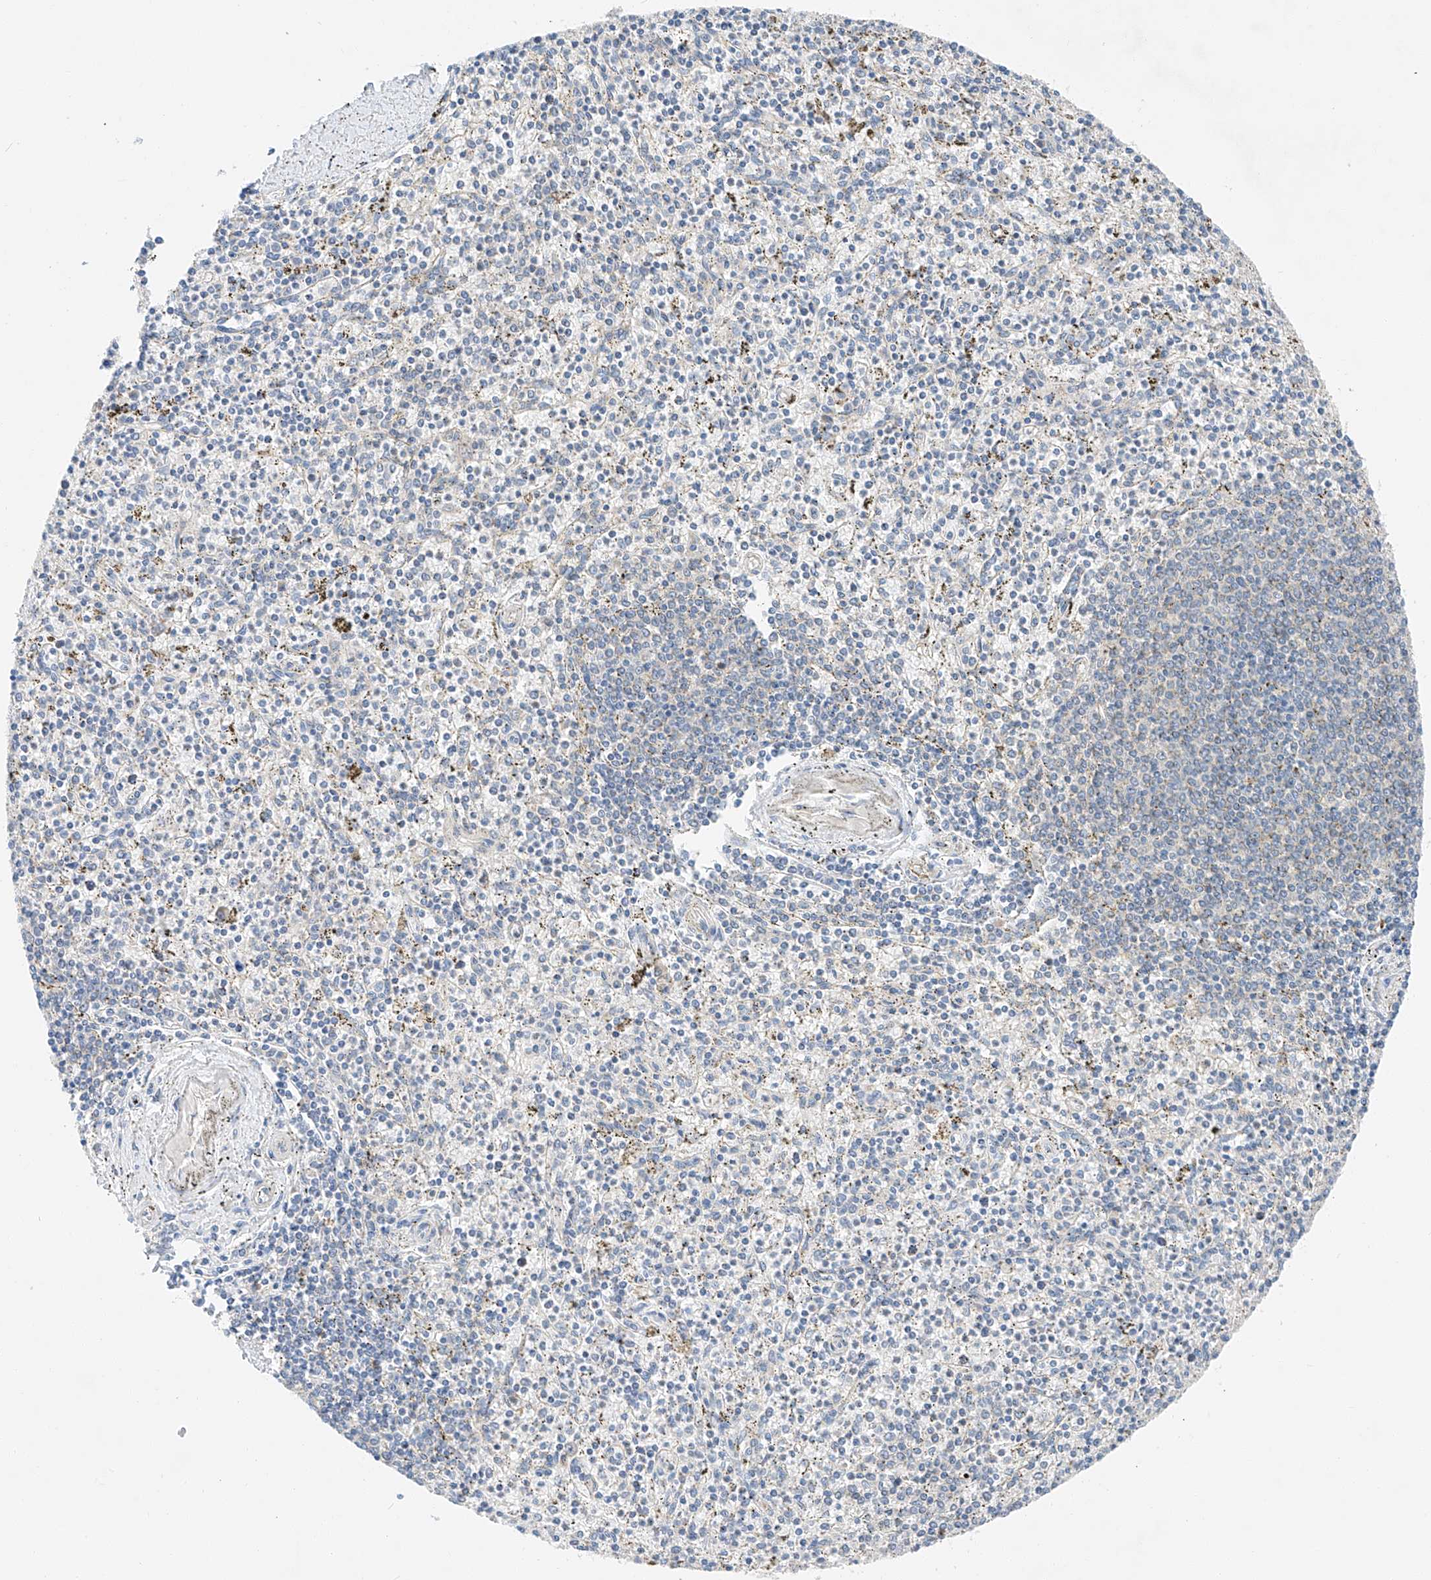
{"staining": {"intensity": "negative", "quantity": "none", "location": "none"}, "tissue": "spleen", "cell_type": "Cells in red pulp", "image_type": "normal", "snomed": [{"axis": "morphology", "description": "Normal tissue, NOS"}, {"axis": "topography", "description": "Spleen"}], "caption": "Protein analysis of unremarkable spleen exhibits no significant staining in cells in red pulp.", "gene": "RUSC1", "patient": {"sex": "male", "age": 72}}